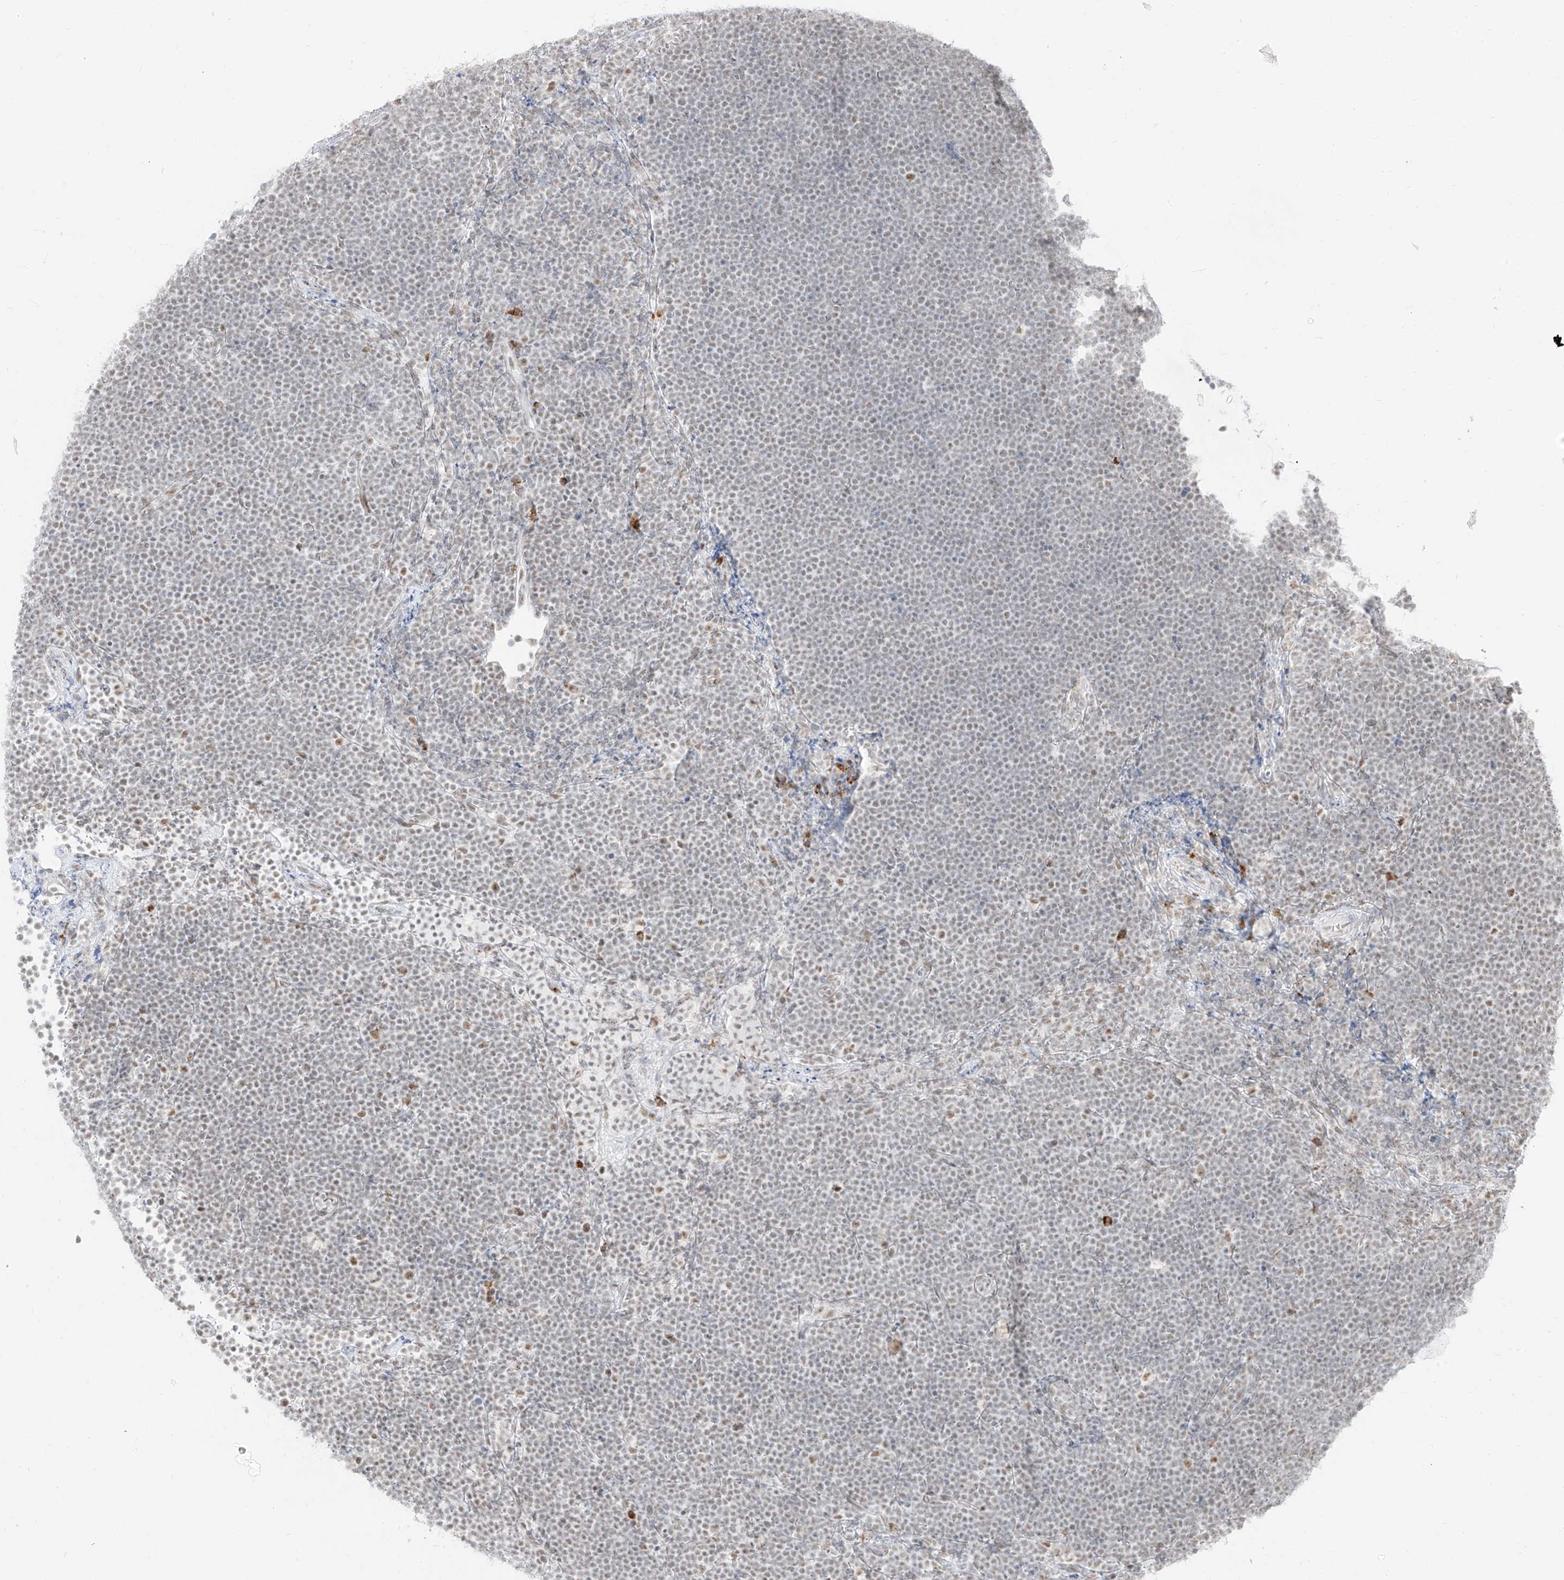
{"staining": {"intensity": "weak", "quantity": "<25%", "location": "nuclear"}, "tissue": "lymphoma", "cell_type": "Tumor cells", "image_type": "cancer", "snomed": [{"axis": "morphology", "description": "Malignant lymphoma, non-Hodgkin's type, High grade"}, {"axis": "topography", "description": "Lymph node"}], "caption": "The photomicrograph exhibits no staining of tumor cells in malignant lymphoma, non-Hodgkin's type (high-grade).", "gene": "SUPT5H", "patient": {"sex": "male", "age": 13}}